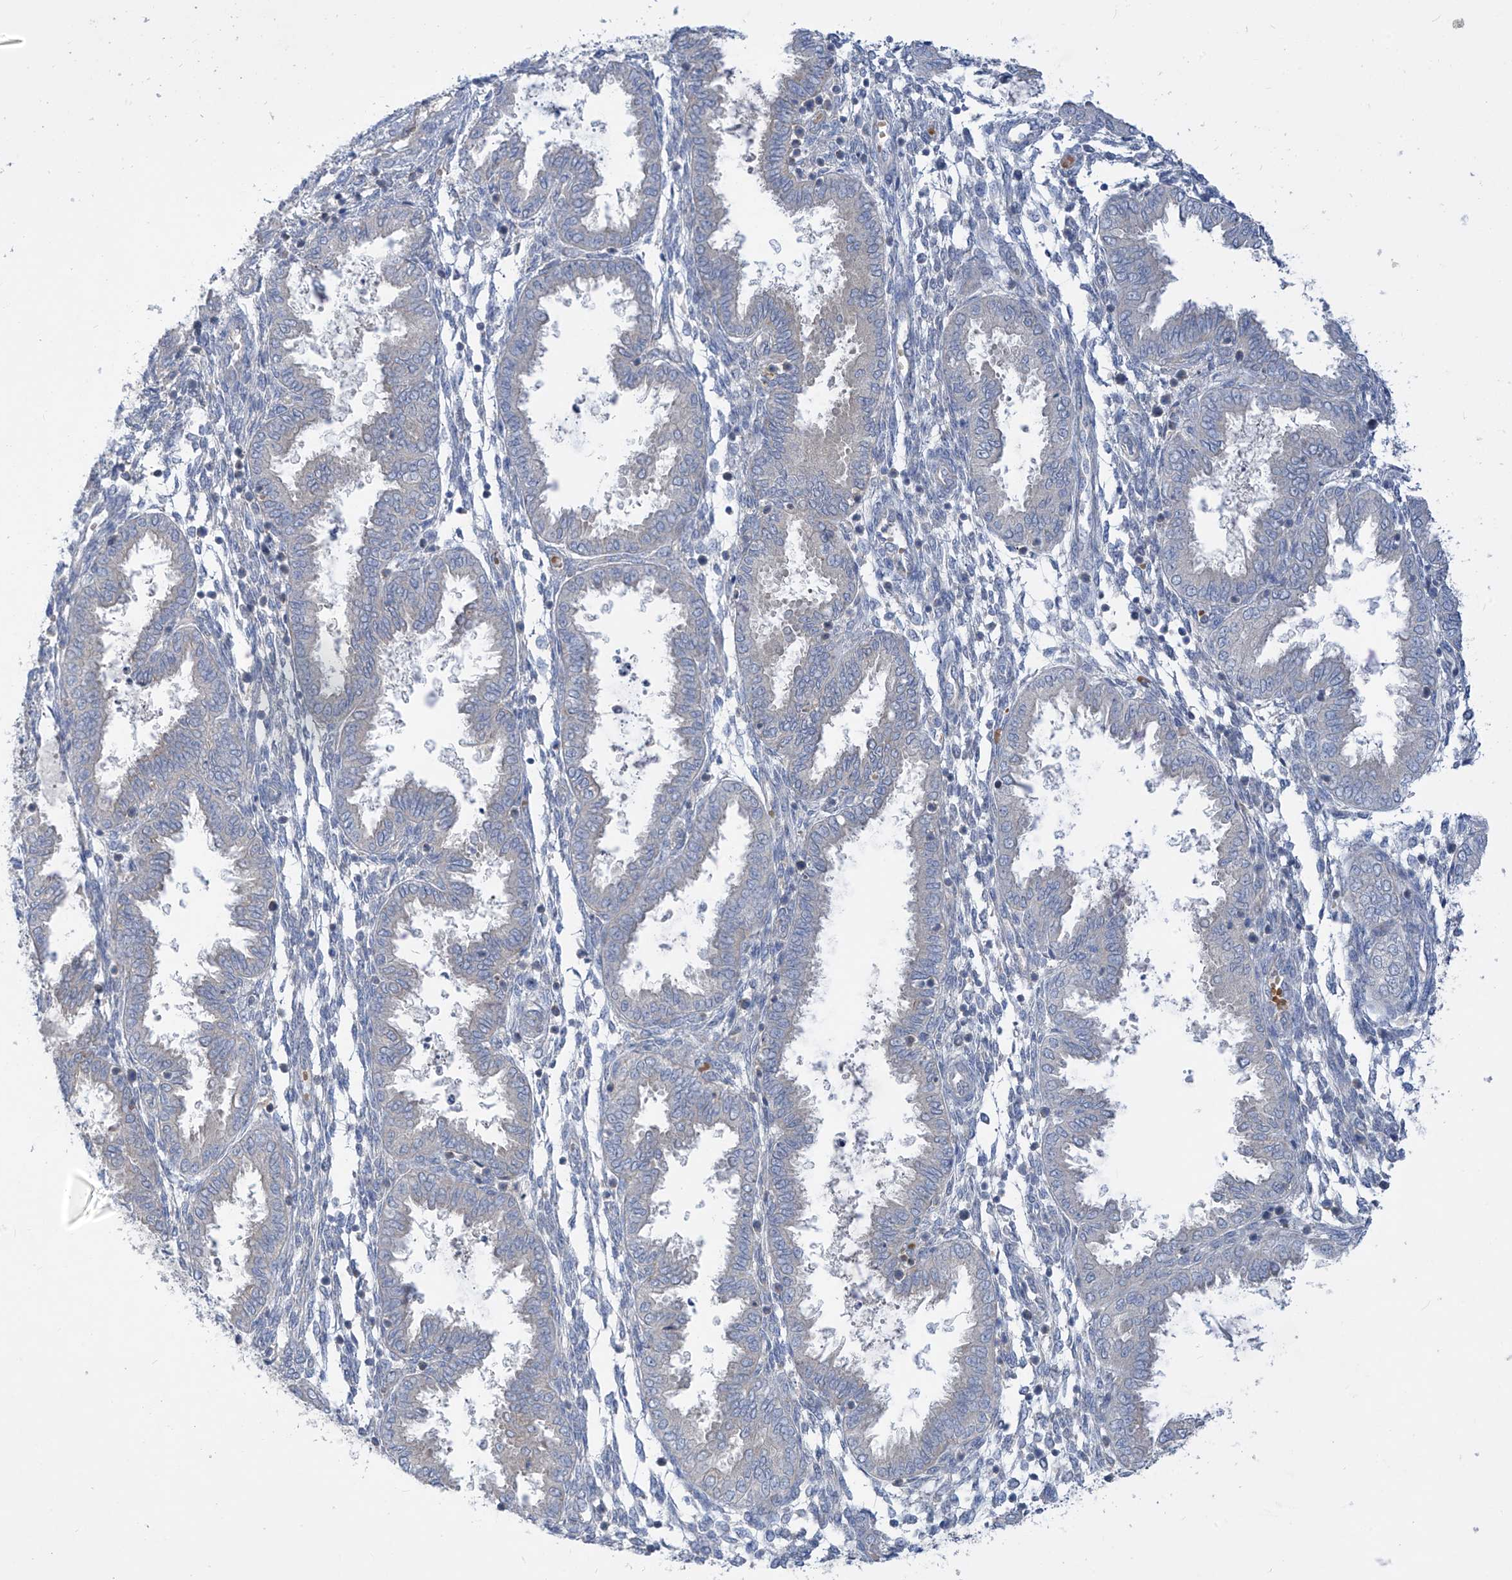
{"staining": {"intensity": "negative", "quantity": "none", "location": "none"}, "tissue": "endometrium", "cell_type": "Cells in endometrial stroma", "image_type": "normal", "snomed": [{"axis": "morphology", "description": "Normal tissue, NOS"}, {"axis": "topography", "description": "Endometrium"}], "caption": "A high-resolution micrograph shows immunohistochemistry staining of unremarkable endometrium, which demonstrates no significant staining in cells in endometrial stroma. Nuclei are stained in blue.", "gene": "DGKQ", "patient": {"sex": "female", "age": 33}}